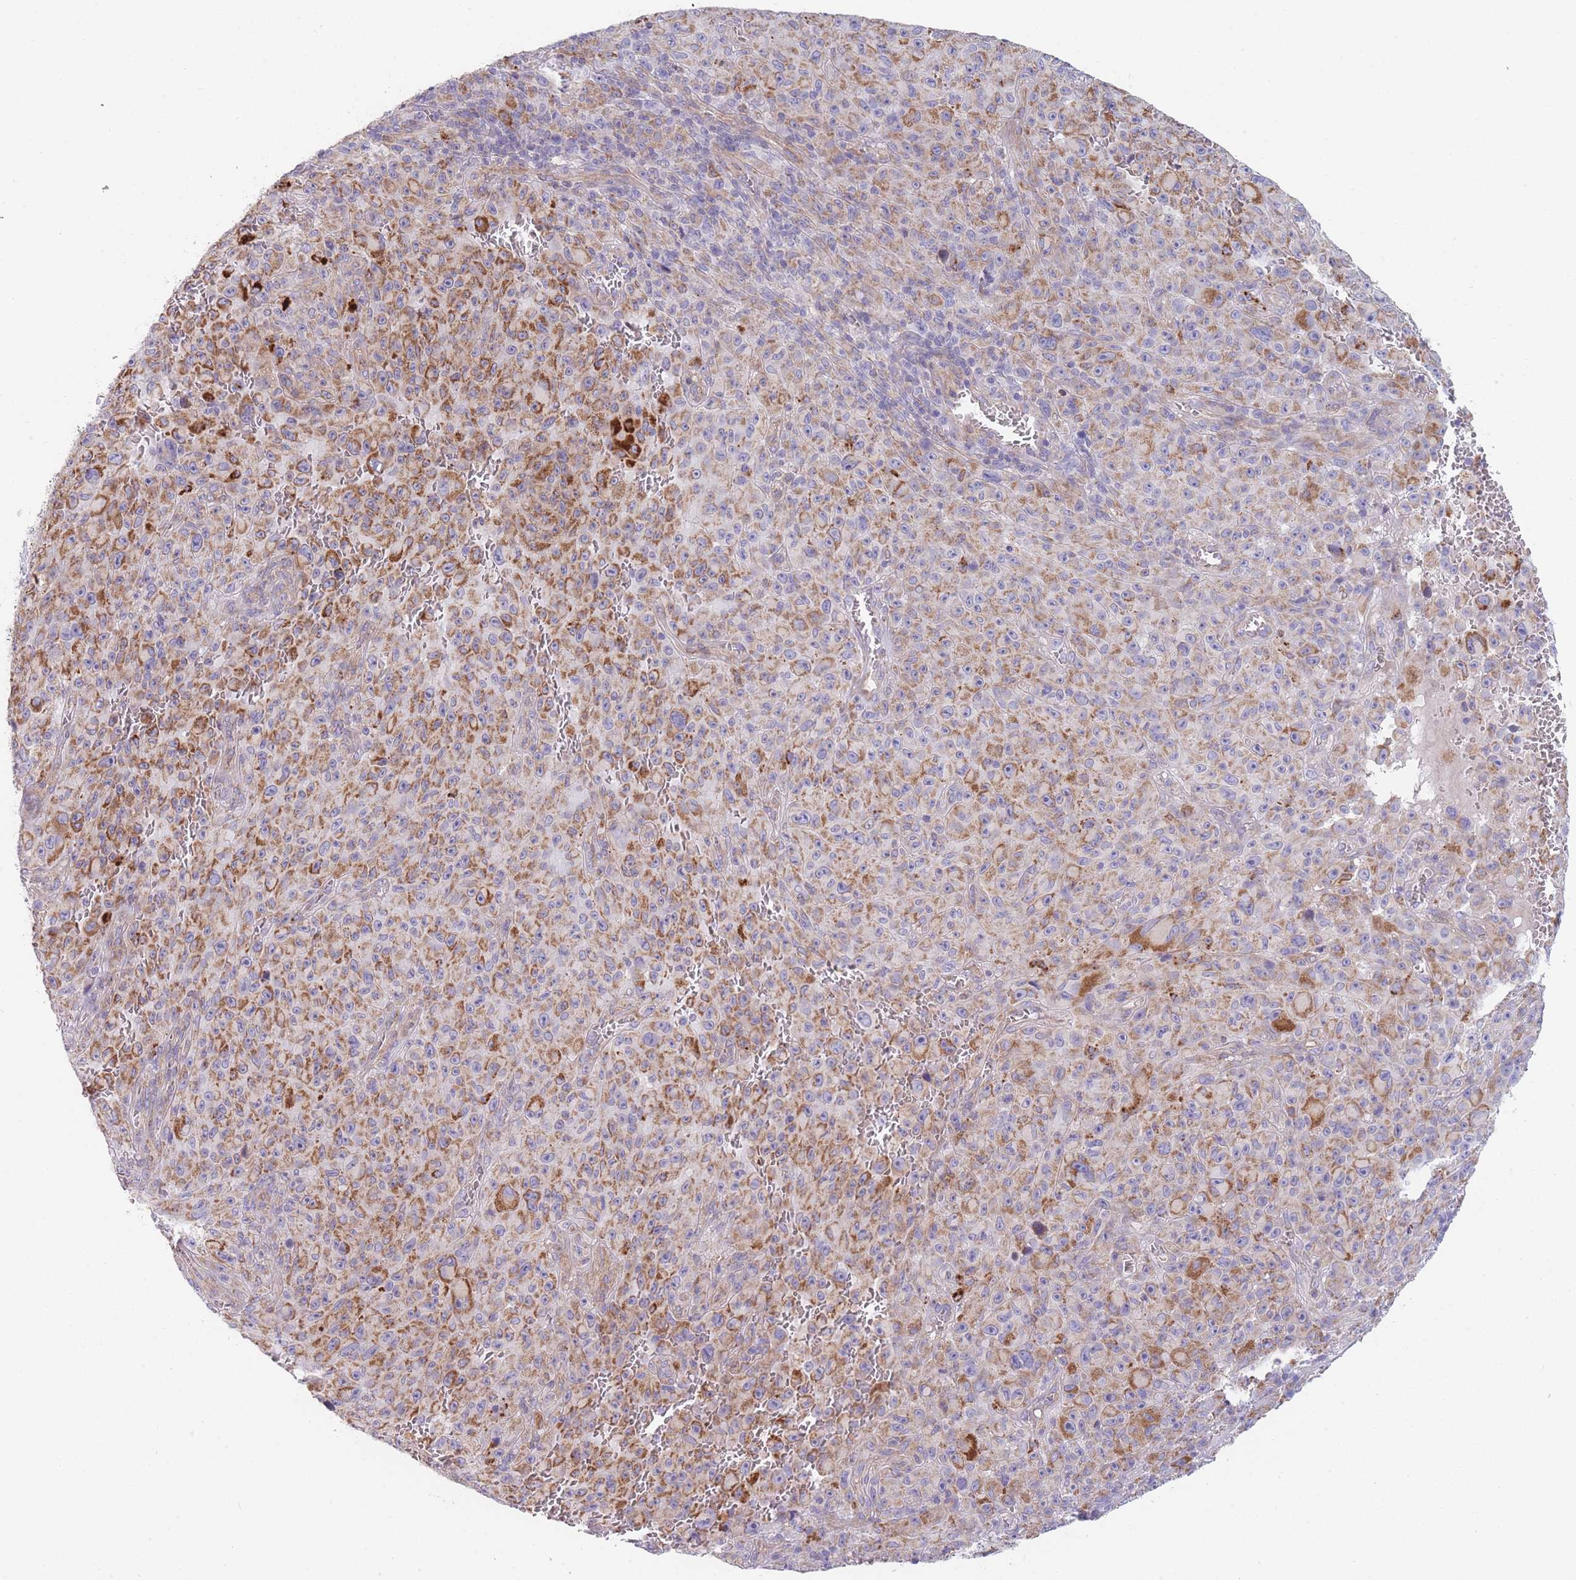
{"staining": {"intensity": "moderate", "quantity": ">75%", "location": "cytoplasmic/membranous"}, "tissue": "melanoma", "cell_type": "Tumor cells", "image_type": "cancer", "snomed": [{"axis": "morphology", "description": "Malignant melanoma, NOS"}, {"axis": "topography", "description": "Skin"}], "caption": "Malignant melanoma stained with IHC reveals moderate cytoplasmic/membranous staining in approximately >75% of tumor cells.", "gene": "SMPD4", "patient": {"sex": "female", "age": 82}}